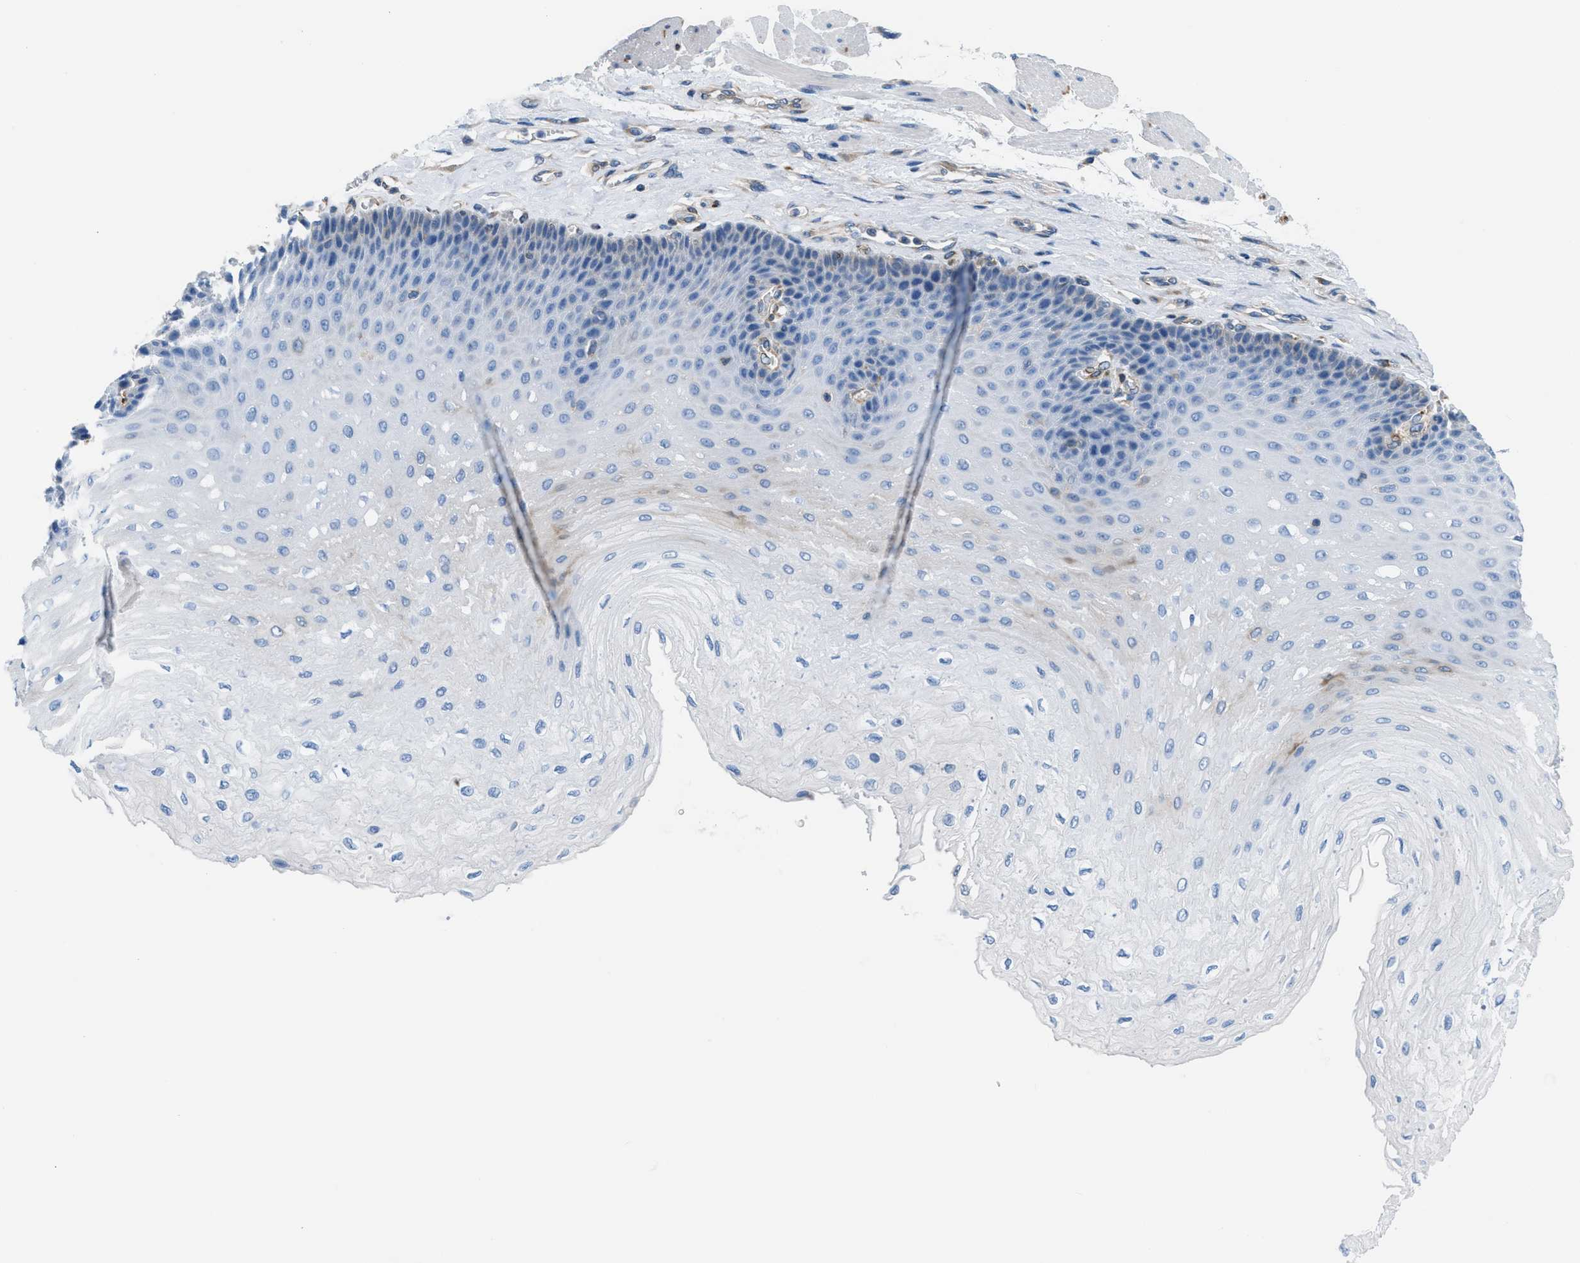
{"staining": {"intensity": "moderate", "quantity": "<25%", "location": "cytoplasmic/membranous"}, "tissue": "esophagus", "cell_type": "Squamous epithelial cells", "image_type": "normal", "snomed": [{"axis": "morphology", "description": "Normal tissue, NOS"}, {"axis": "topography", "description": "Esophagus"}], "caption": "Immunohistochemistry image of normal human esophagus stained for a protein (brown), which reveals low levels of moderate cytoplasmic/membranous staining in about <25% of squamous epithelial cells.", "gene": "MAPRE2", "patient": {"sex": "female", "age": 72}}